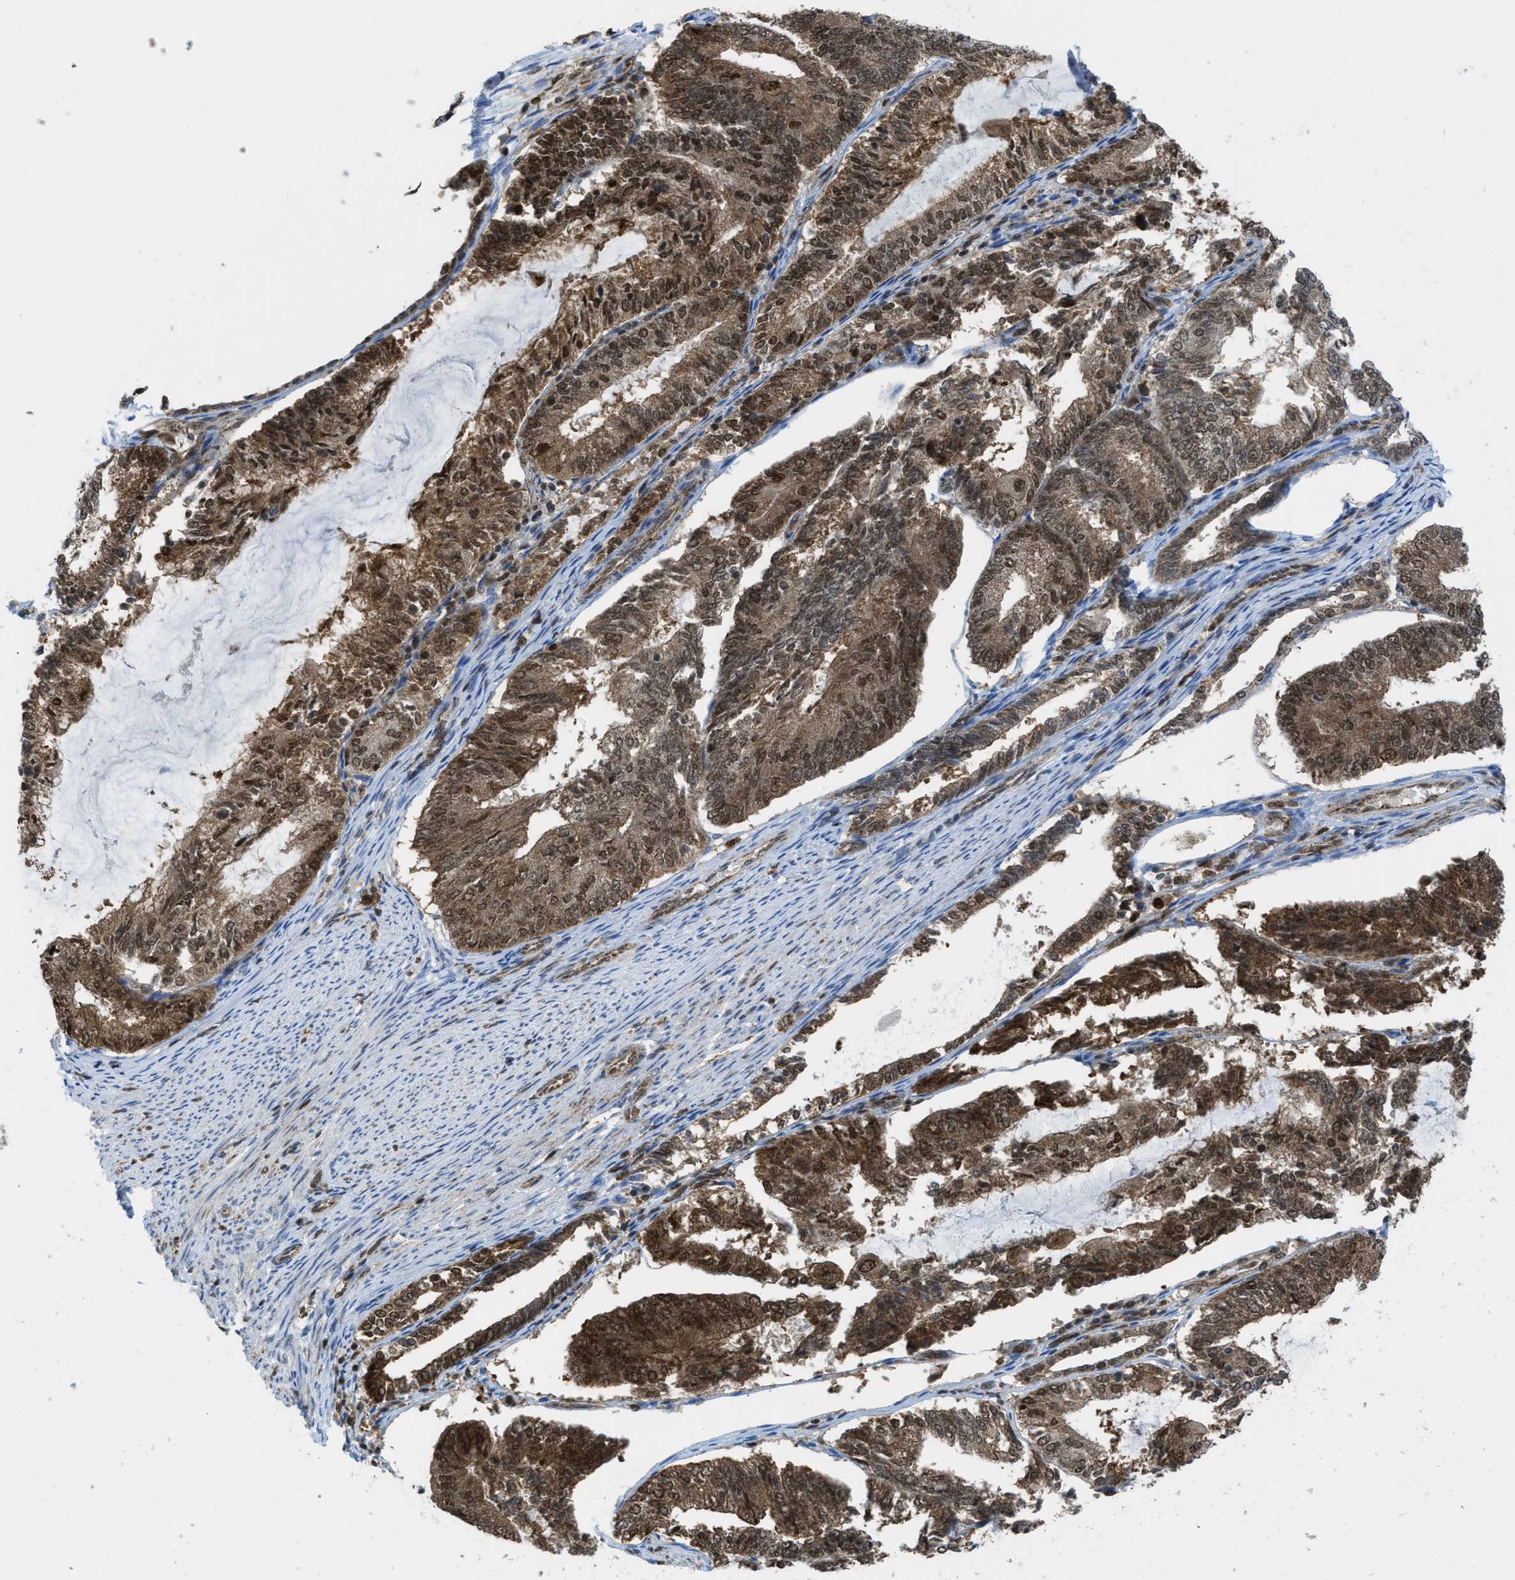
{"staining": {"intensity": "strong", "quantity": ">75%", "location": "cytoplasmic/membranous,nuclear"}, "tissue": "endometrial cancer", "cell_type": "Tumor cells", "image_type": "cancer", "snomed": [{"axis": "morphology", "description": "Adenocarcinoma, NOS"}, {"axis": "topography", "description": "Endometrium"}], "caption": "Immunohistochemical staining of human endometrial cancer (adenocarcinoma) shows high levels of strong cytoplasmic/membranous and nuclear expression in approximately >75% of tumor cells.", "gene": "TNPO1", "patient": {"sex": "female", "age": 81}}